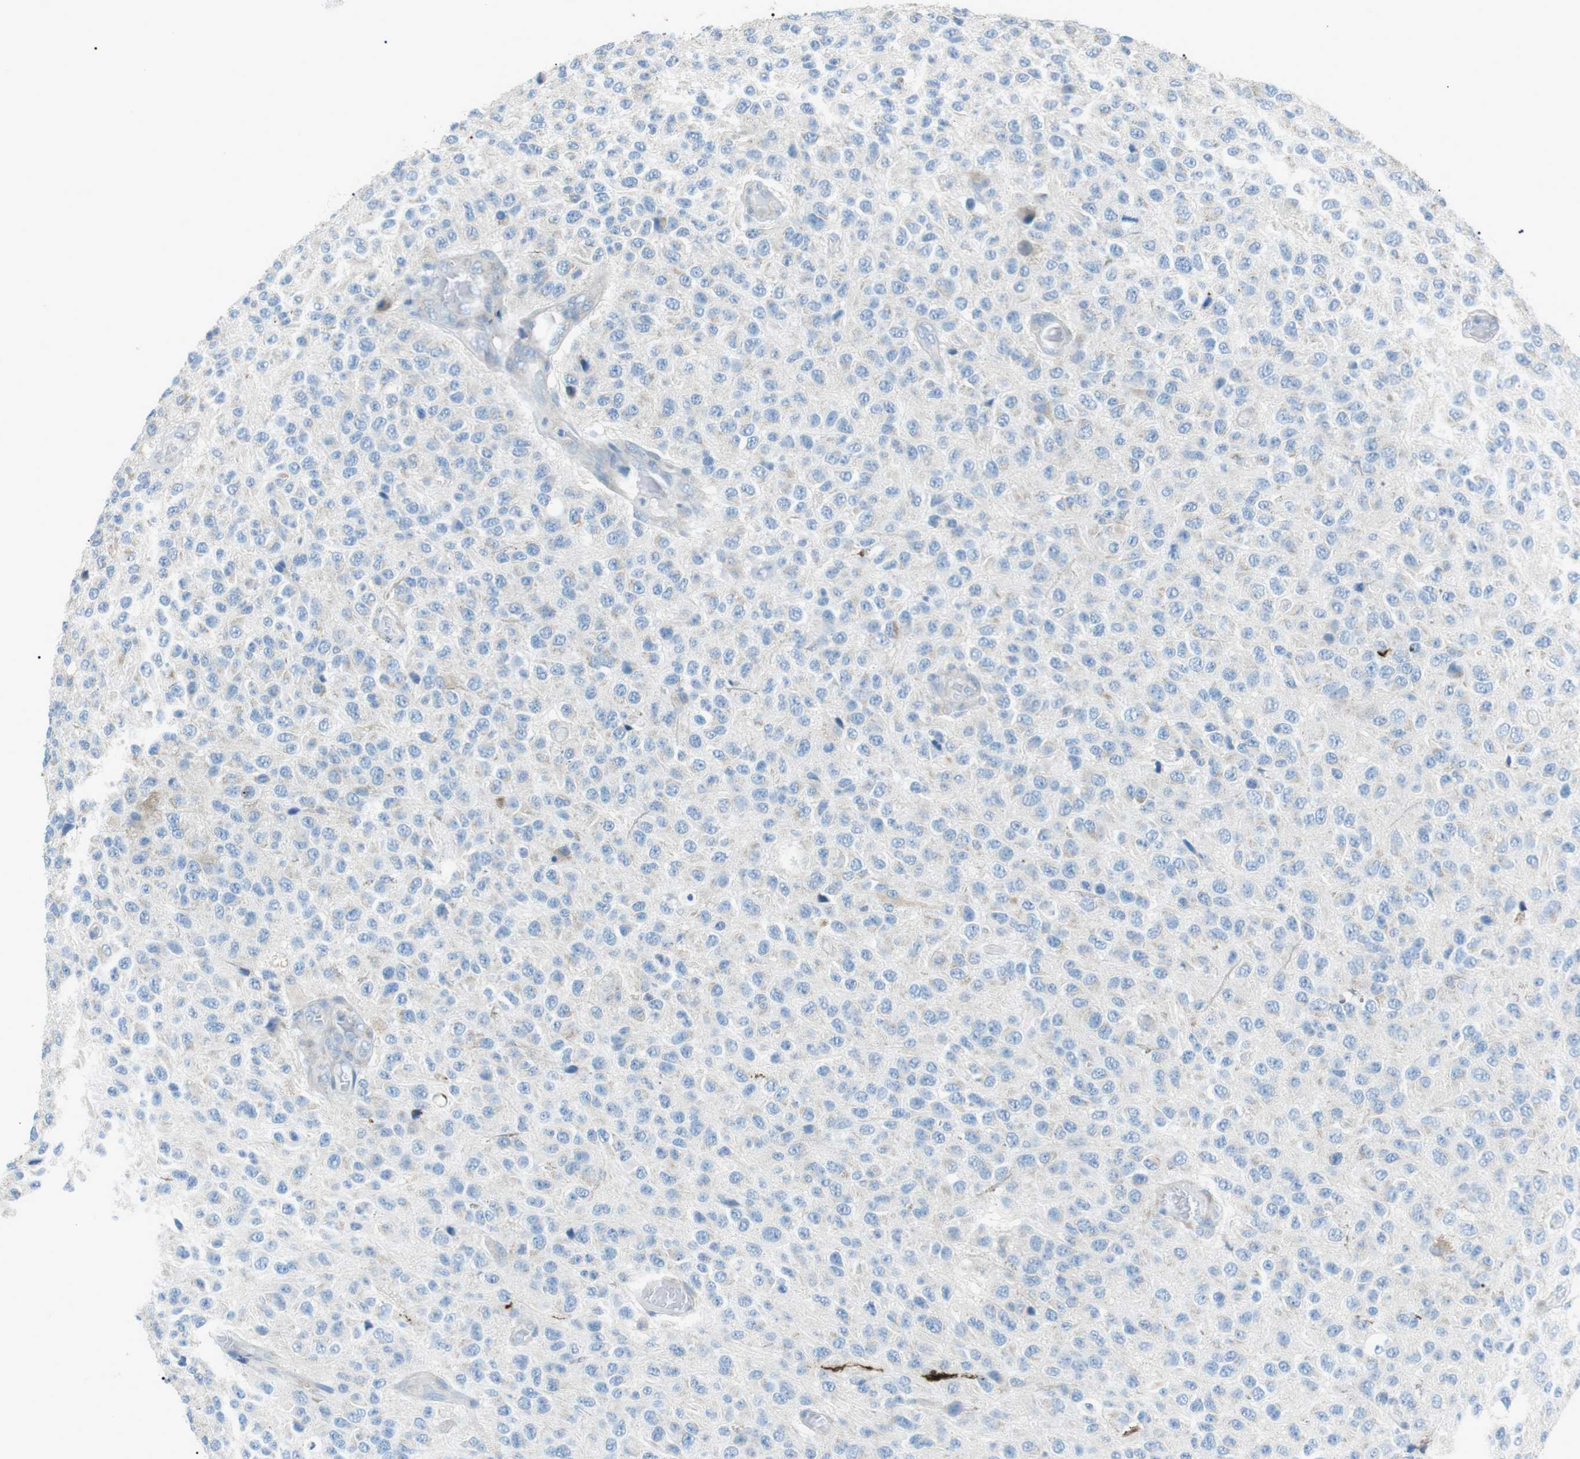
{"staining": {"intensity": "negative", "quantity": "none", "location": "none"}, "tissue": "glioma", "cell_type": "Tumor cells", "image_type": "cancer", "snomed": [{"axis": "morphology", "description": "Glioma, malignant, High grade"}, {"axis": "topography", "description": "pancreas cauda"}], "caption": "IHC of malignant high-grade glioma exhibits no positivity in tumor cells.", "gene": "MTARC2", "patient": {"sex": "male", "age": 60}}